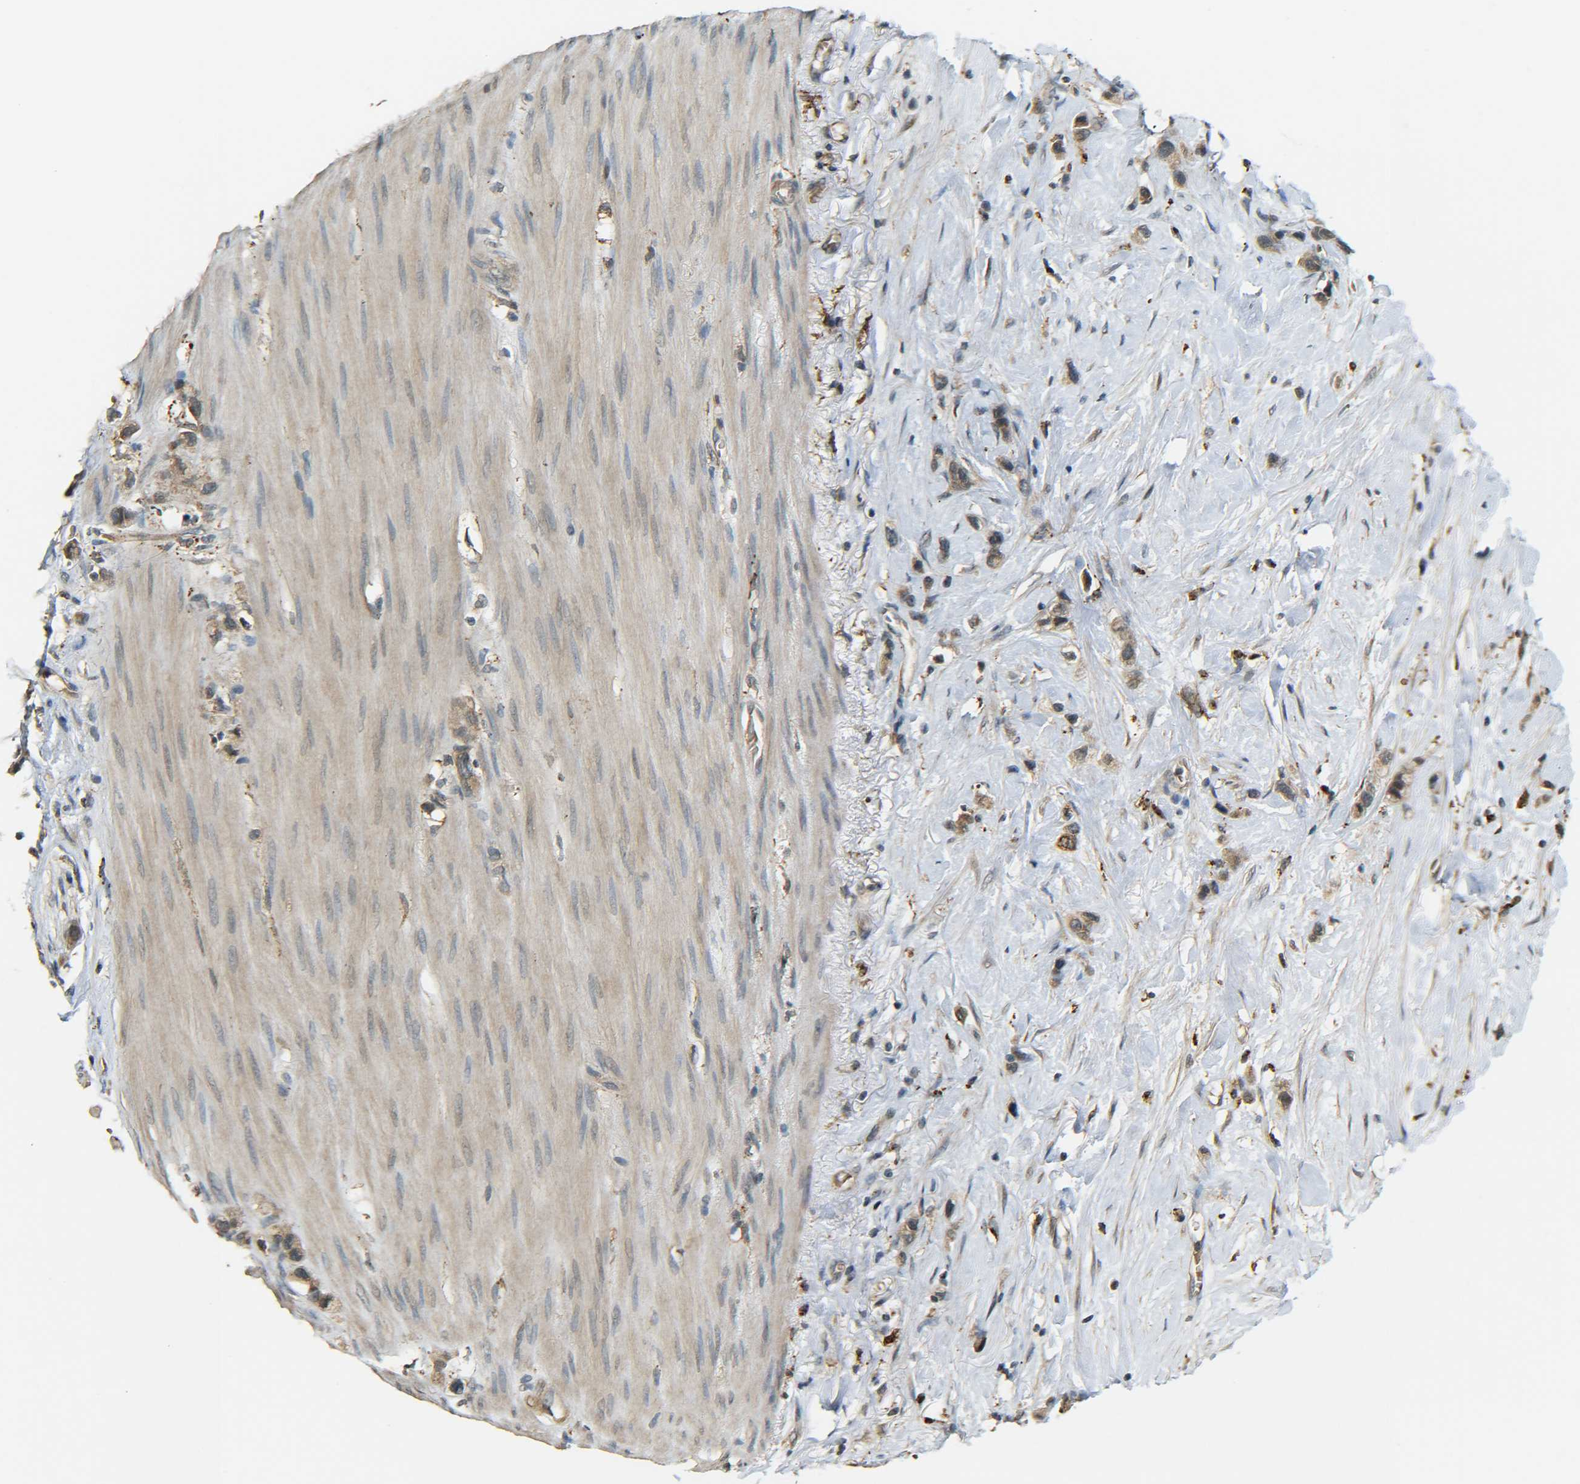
{"staining": {"intensity": "moderate", "quantity": ">75%", "location": "cytoplasmic/membranous"}, "tissue": "stomach cancer", "cell_type": "Tumor cells", "image_type": "cancer", "snomed": [{"axis": "morphology", "description": "Normal tissue, NOS"}, {"axis": "morphology", "description": "Adenocarcinoma, NOS"}, {"axis": "morphology", "description": "Adenocarcinoma, High grade"}, {"axis": "topography", "description": "Stomach, upper"}, {"axis": "topography", "description": "Stomach"}], "caption": "Approximately >75% of tumor cells in human stomach cancer (adenocarcinoma) display moderate cytoplasmic/membranous protein expression as visualized by brown immunohistochemical staining.", "gene": "DAB2", "patient": {"sex": "female", "age": 65}}